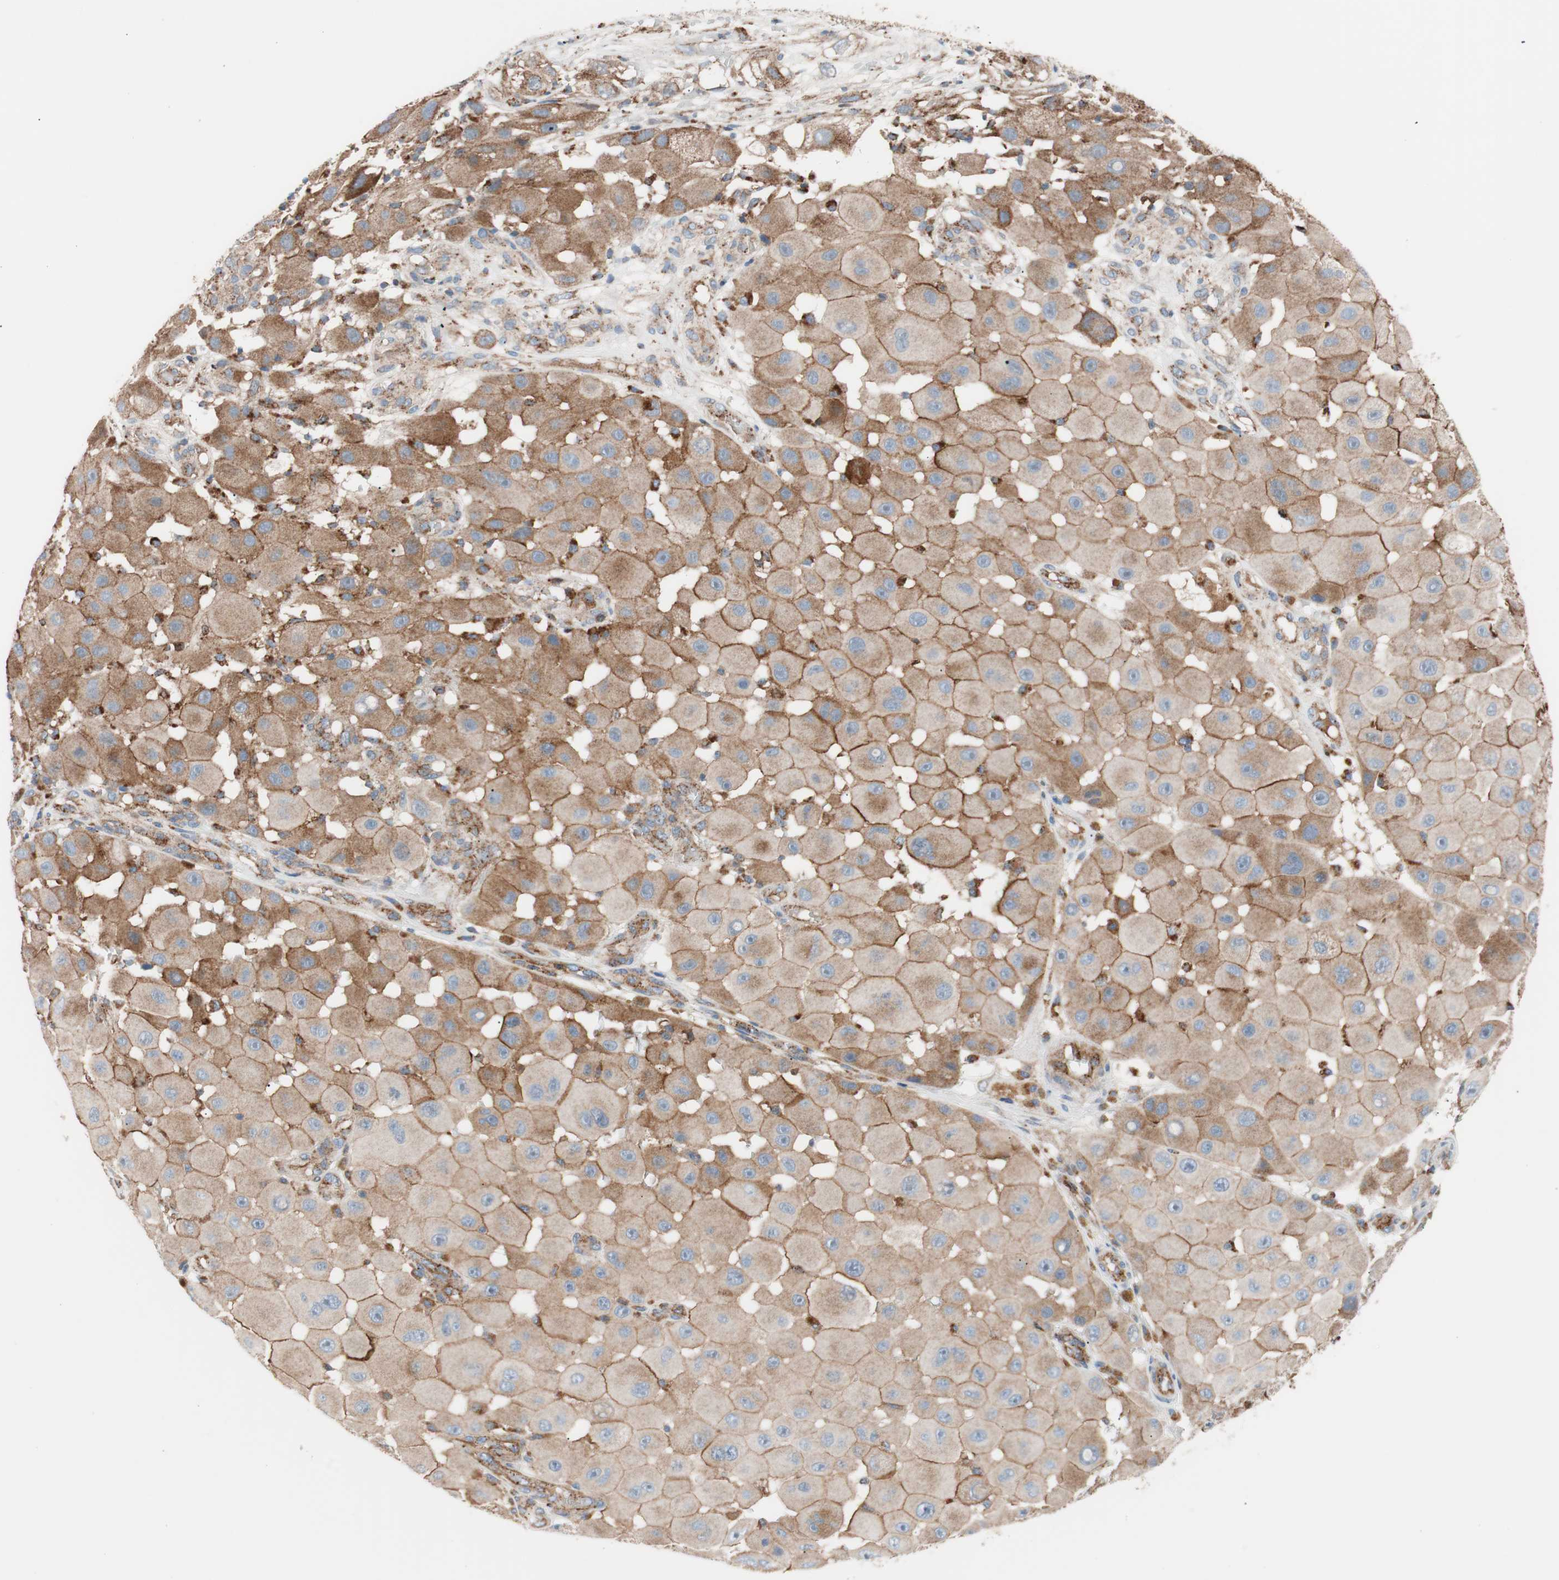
{"staining": {"intensity": "moderate", "quantity": ">75%", "location": "cytoplasmic/membranous"}, "tissue": "melanoma", "cell_type": "Tumor cells", "image_type": "cancer", "snomed": [{"axis": "morphology", "description": "Malignant melanoma, NOS"}, {"axis": "topography", "description": "Skin"}], "caption": "Protein expression analysis of melanoma shows moderate cytoplasmic/membranous staining in approximately >75% of tumor cells. Immunohistochemistry (ihc) stains the protein in brown and the nuclei are stained blue.", "gene": "FLOT2", "patient": {"sex": "female", "age": 81}}